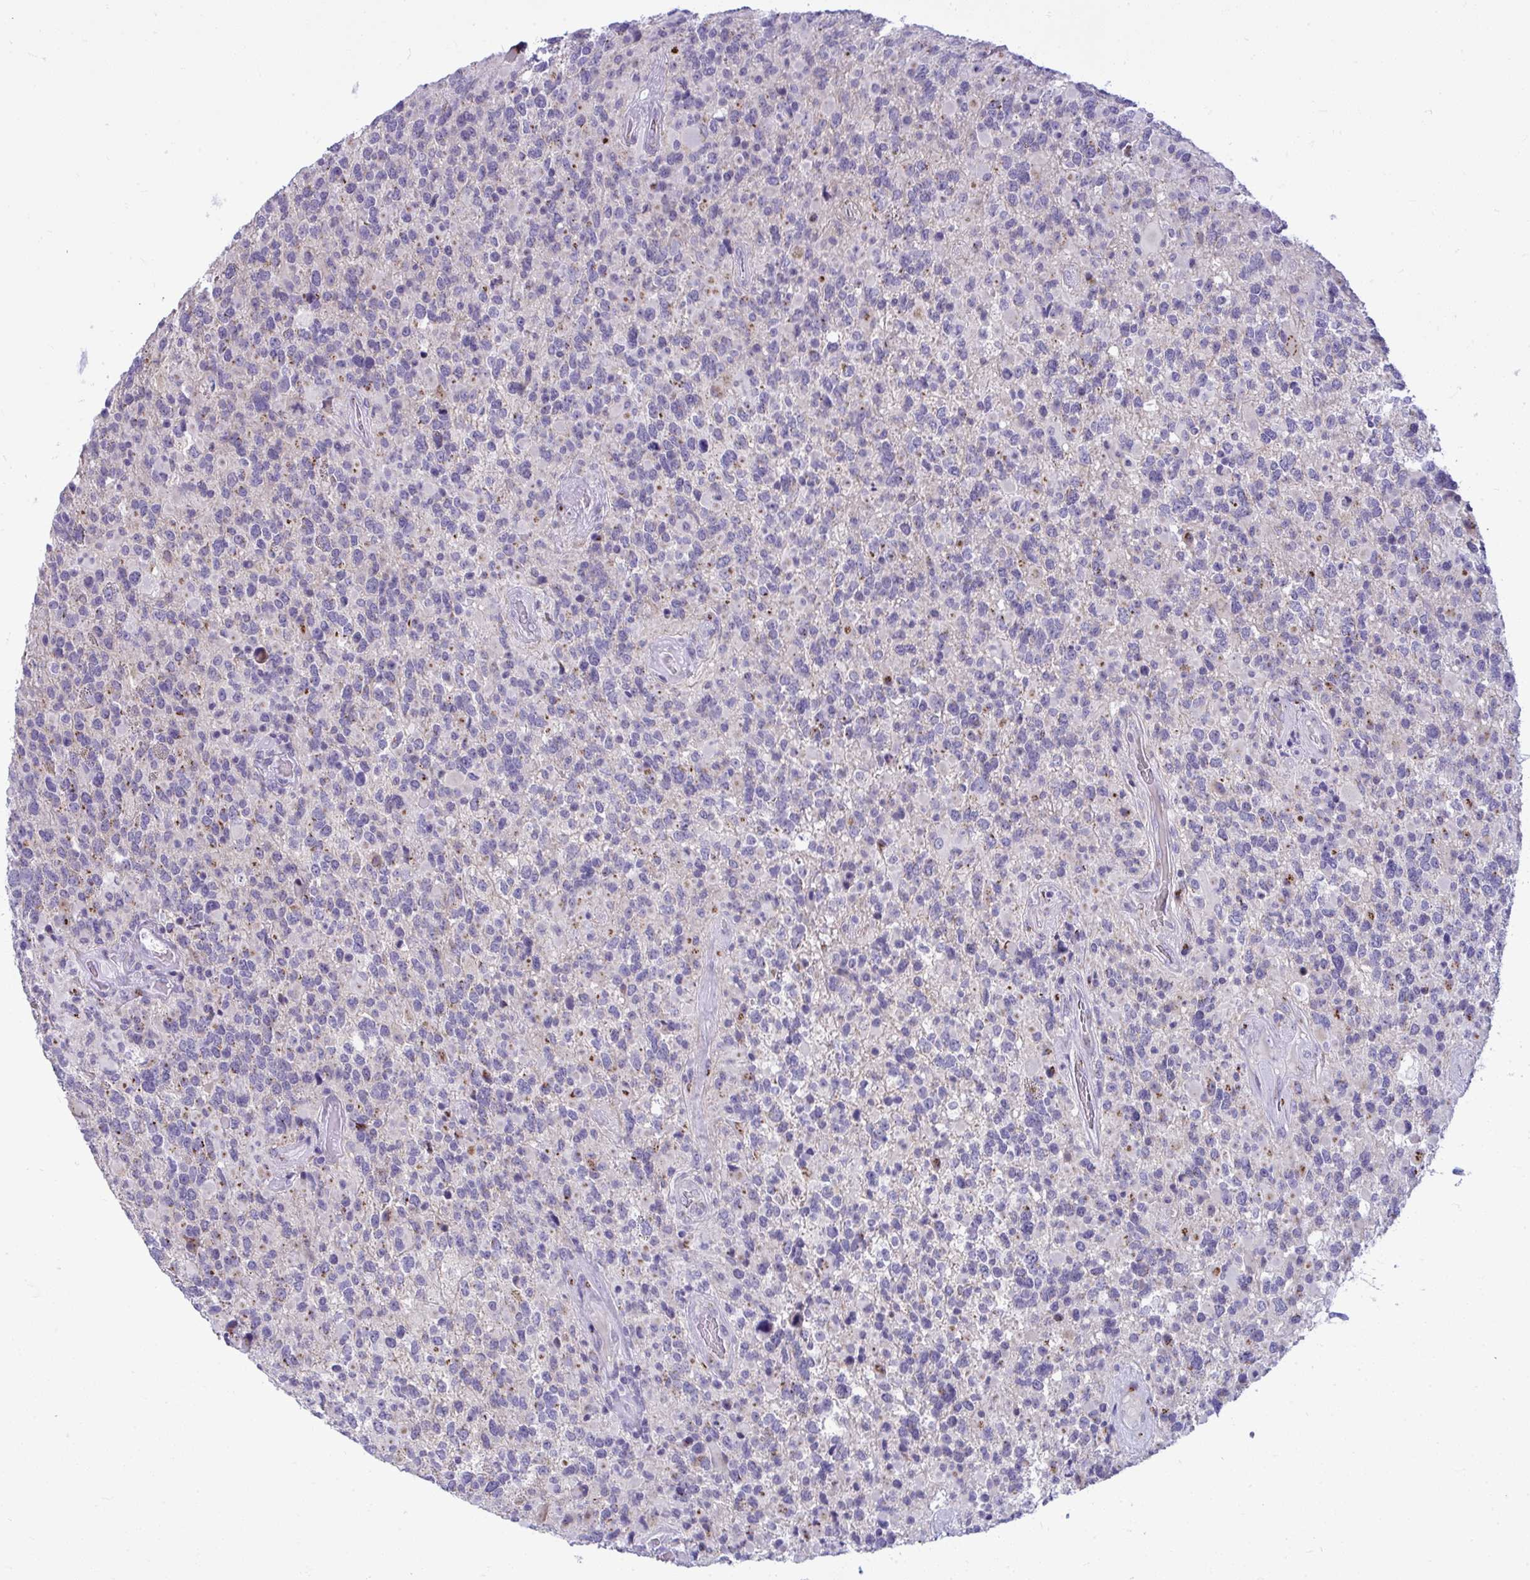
{"staining": {"intensity": "negative", "quantity": "none", "location": "none"}, "tissue": "glioma", "cell_type": "Tumor cells", "image_type": "cancer", "snomed": [{"axis": "morphology", "description": "Glioma, malignant, High grade"}, {"axis": "topography", "description": "Brain"}], "caption": "High power microscopy photomicrograph of an immunohistochemistry photomicrograph of malignant glioma (high-grade), revealing no significant expression in tumor cells.", "gene": "DTX4", "patient": {"sex": "female", "age": 40}}